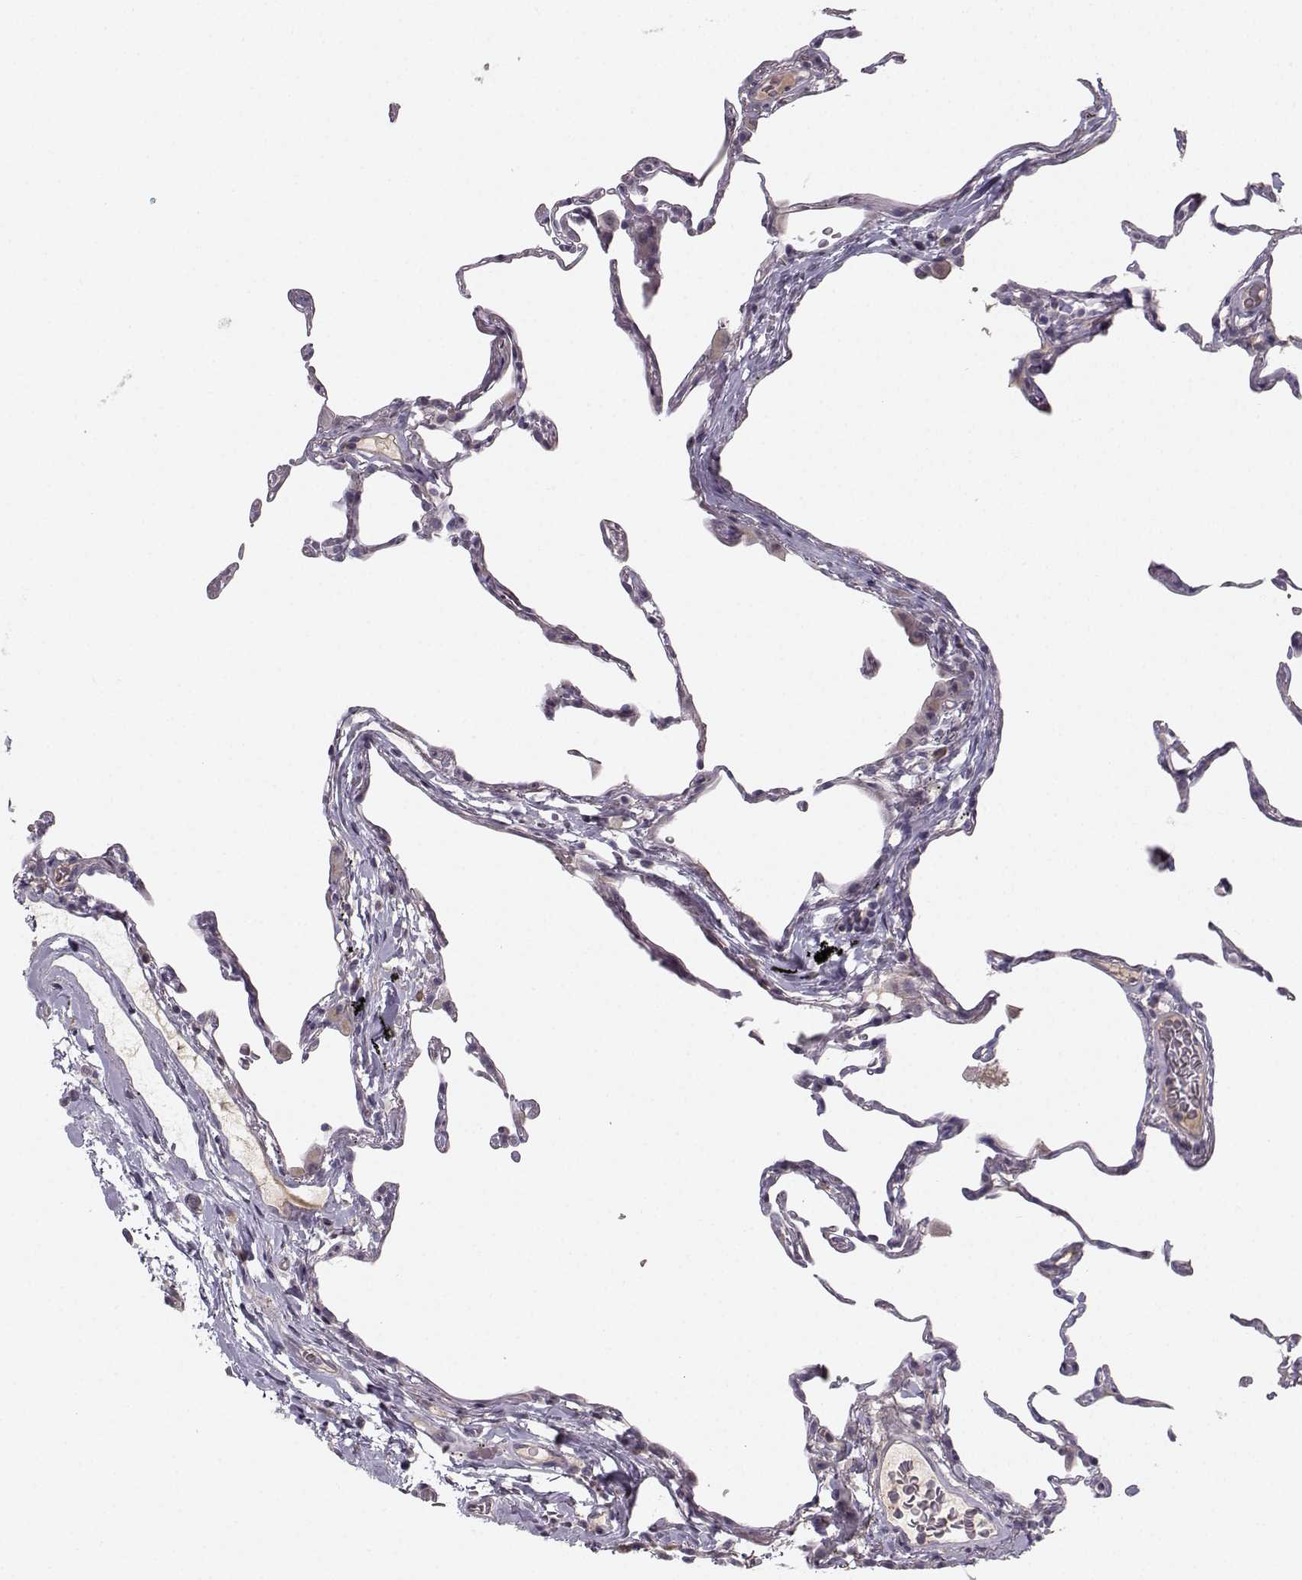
{"staining": {"intensity": "negative", "quantity": "none", "location": "none"}, "tissue": "lung", "cell_type": "Alveolar cells", "image_type": "normal", "snomed": [{"axis": "morphology", "description": "Normal tissue, NOS"}, {"axis": "topography", "description": "Lung"}], "caption": "The micrograph reveals no significant positivity in alveolar cells of lung.", "gene": "OPRD1", "patient": {"sex": "female", "age": 57}}